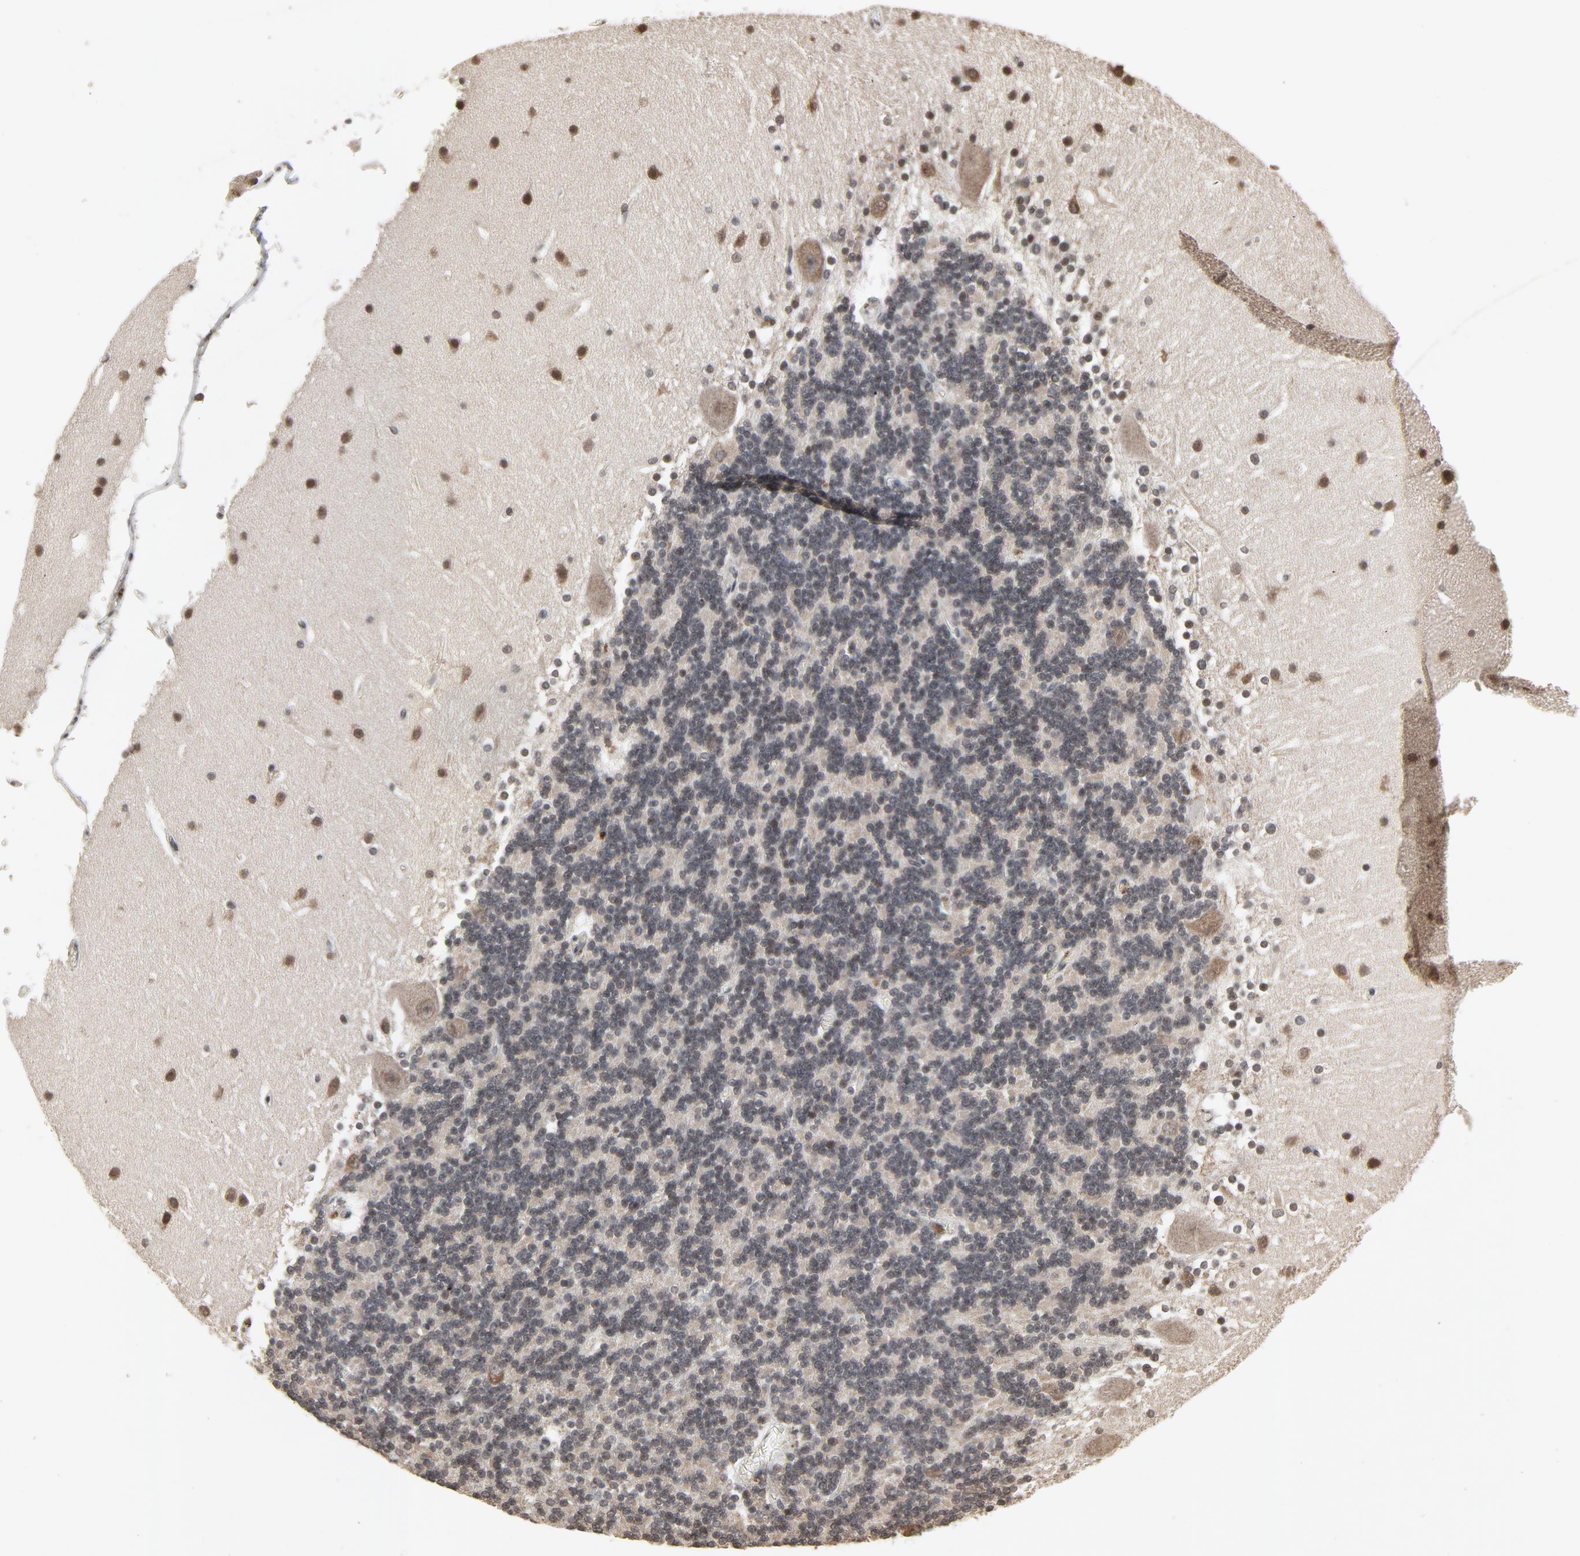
{"staining": {"intensity": "weak", "quantity": "<25%", "location": "nuclear"}, "tissue": "cerebellum", "cell_type": "Cells in granular layer", "image_type": "normal", "snomed": [{"axis": "morphology", "description": "Normal tissue, NOS"}, {"axis": "topography", "description": "Cerebellum"}], "caption": "The IHC histopathology image has no significant expression in cells in granular layer of cerebellum.", "gene": "POM121", "patient": {"sex": "female", "age": 19}}